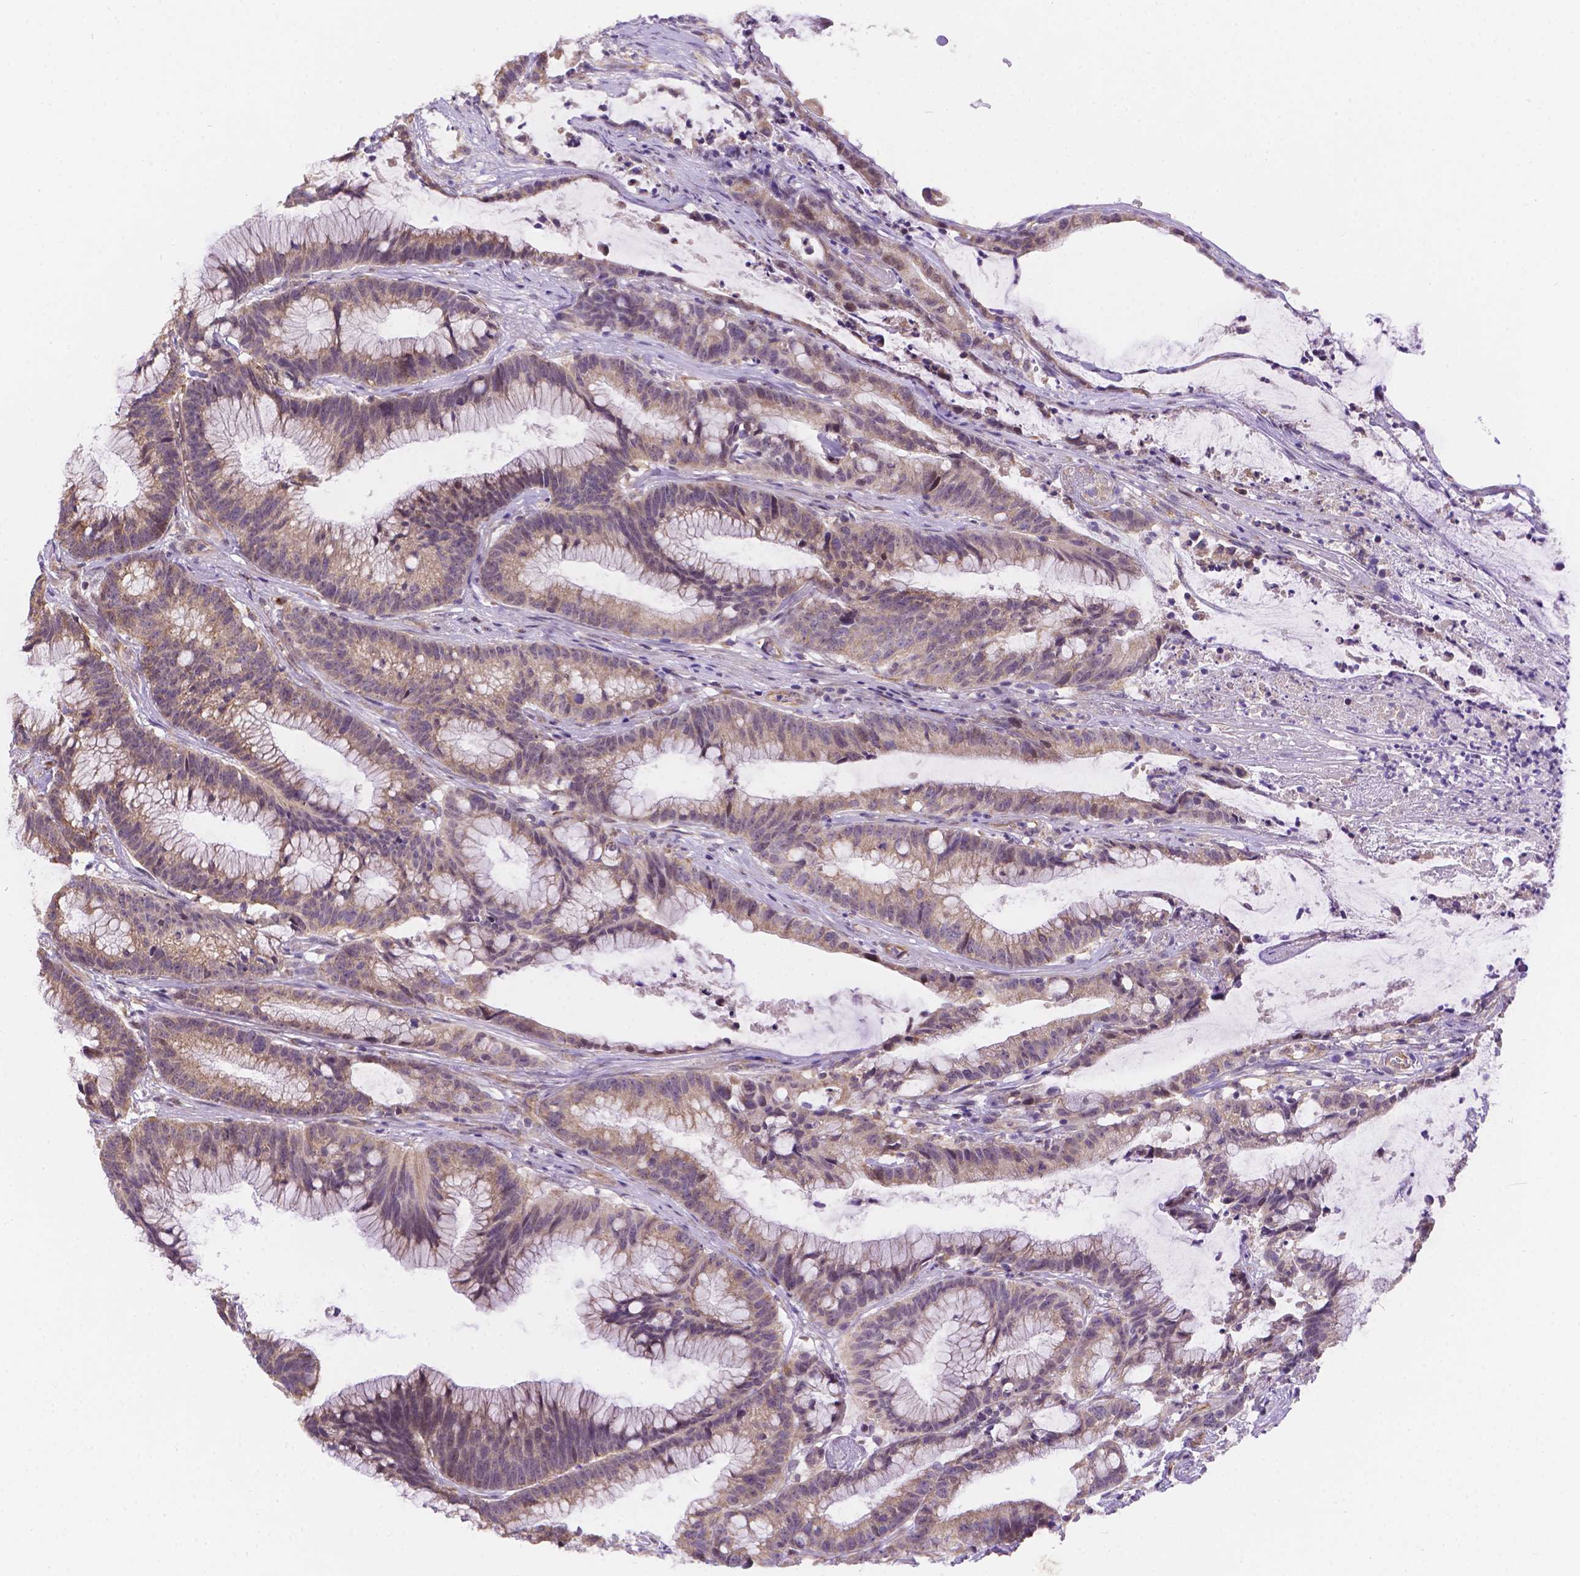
{"staining": {"intensity": "weak", "quantity": "25%-75%", "location": "cytoplasmic/membranous"}, "tissue": "colorectal cancer", "cell_type": "Tumor cells", "image_type": "cancer", "snomed": [{"axis": "morphology", "description": "Adenocarcinoma, NOS"}, {"axis": "topography", "description": "Colon"}], "caption": "A photomicrograph showing weak cytoplasmic/membranous staining in about 25%-75% of tumor cells in colorectal adenocarcinoma, as visualized by brown immunohistochemical staining.", "gene": "CYYR1", "patient": {"sex": "female", "age": 78}}